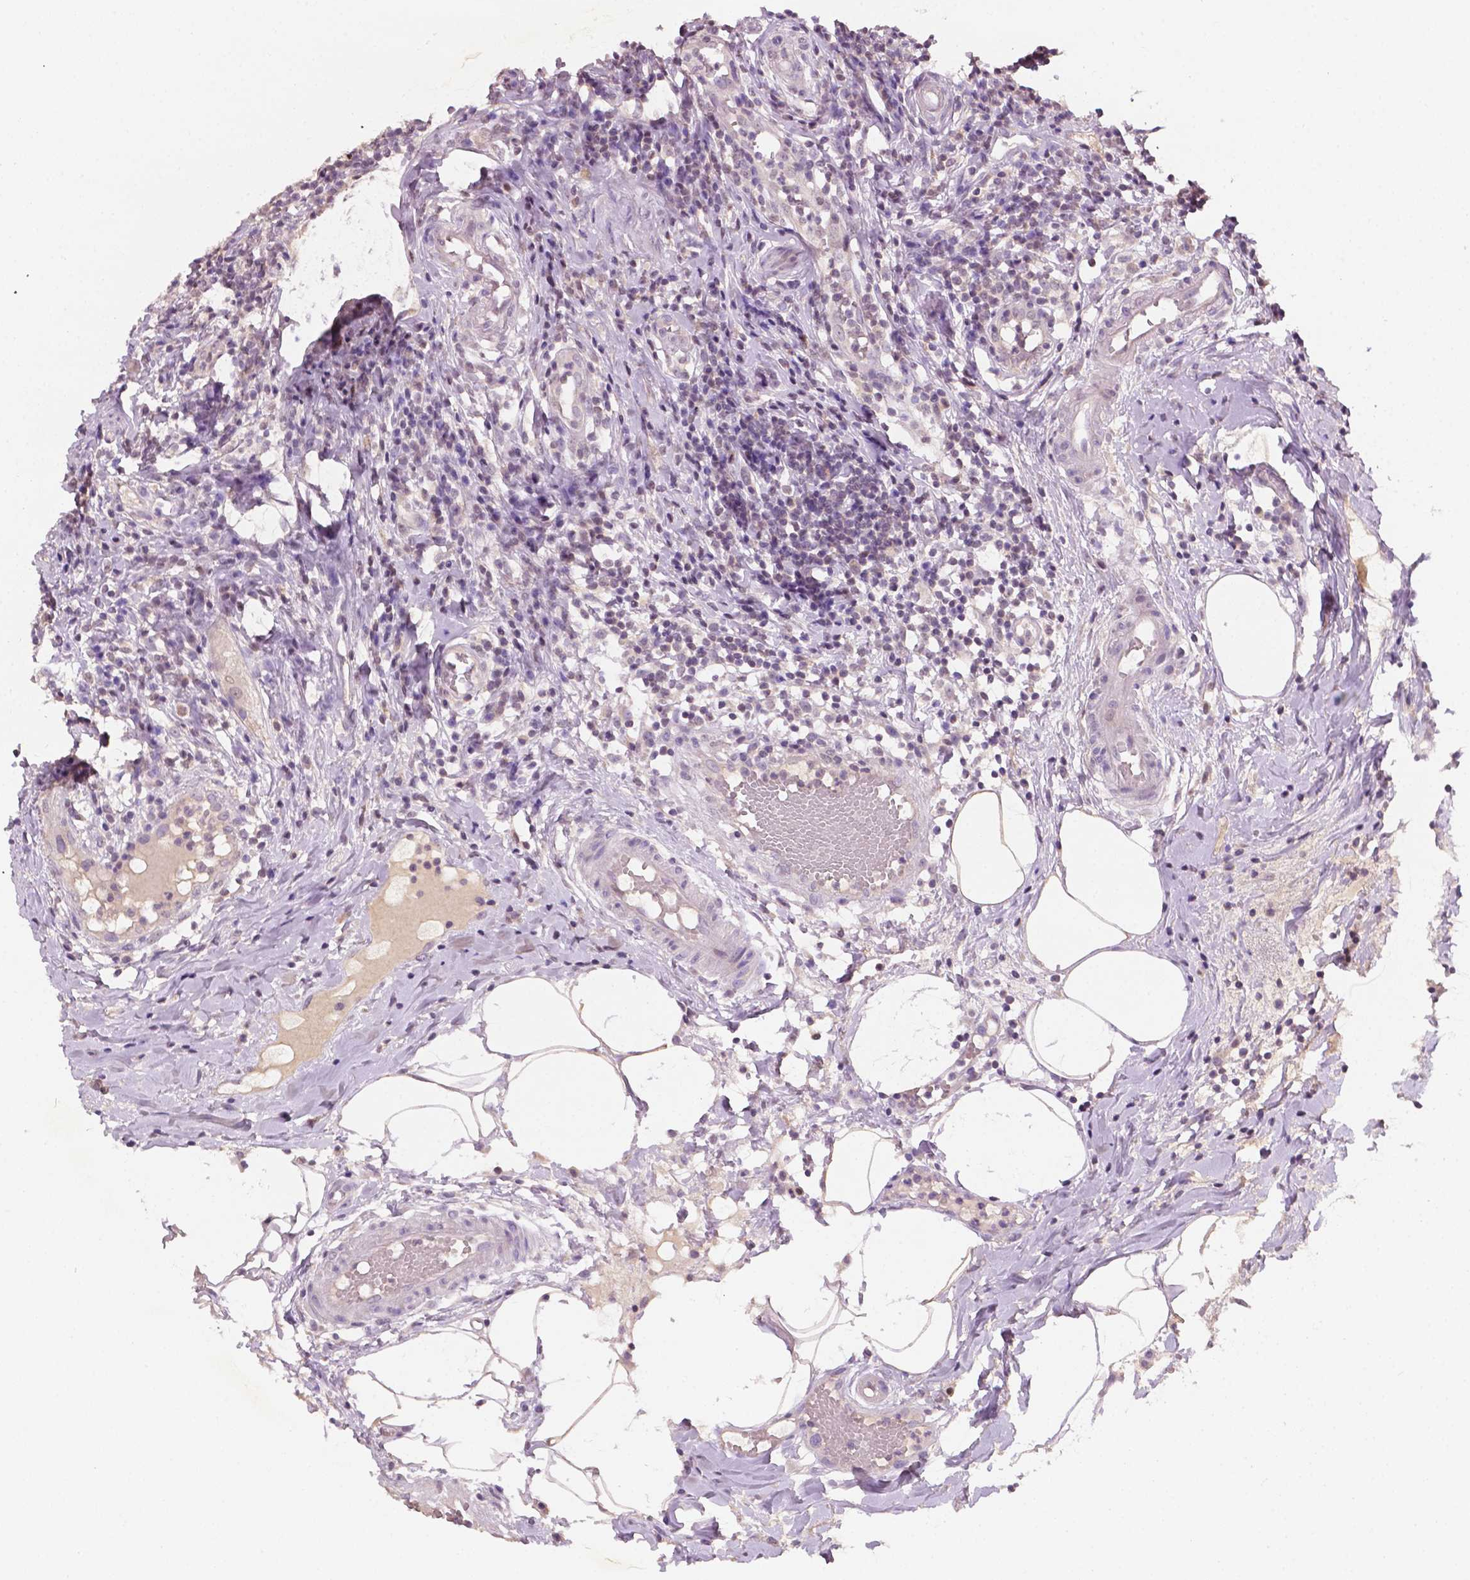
{"staining": {"intensity": "moderate", "quantity": ">75%", "location": "cytoplasmic/membranous"}, "tissue": "appendix", "cell_type": "Glandular cells", "image_type": "normal", "snomed": [{"axis": "morphology", "description": "Normal tissue, NOS"}, {"axis": "morphology", "description": "Inflammation, NOS"}, {"axis": "topography", "description": "Appendix"}], "caption": "This photomicrograph reveals immunohistochemistry (IHC) staining of normal human appendix, with medium moderate cytoplasmic/membranous positivity in approximately >75% of glandular cells.", "gene": "MROH6", "patient": {"sex": "male", "age": 16}}